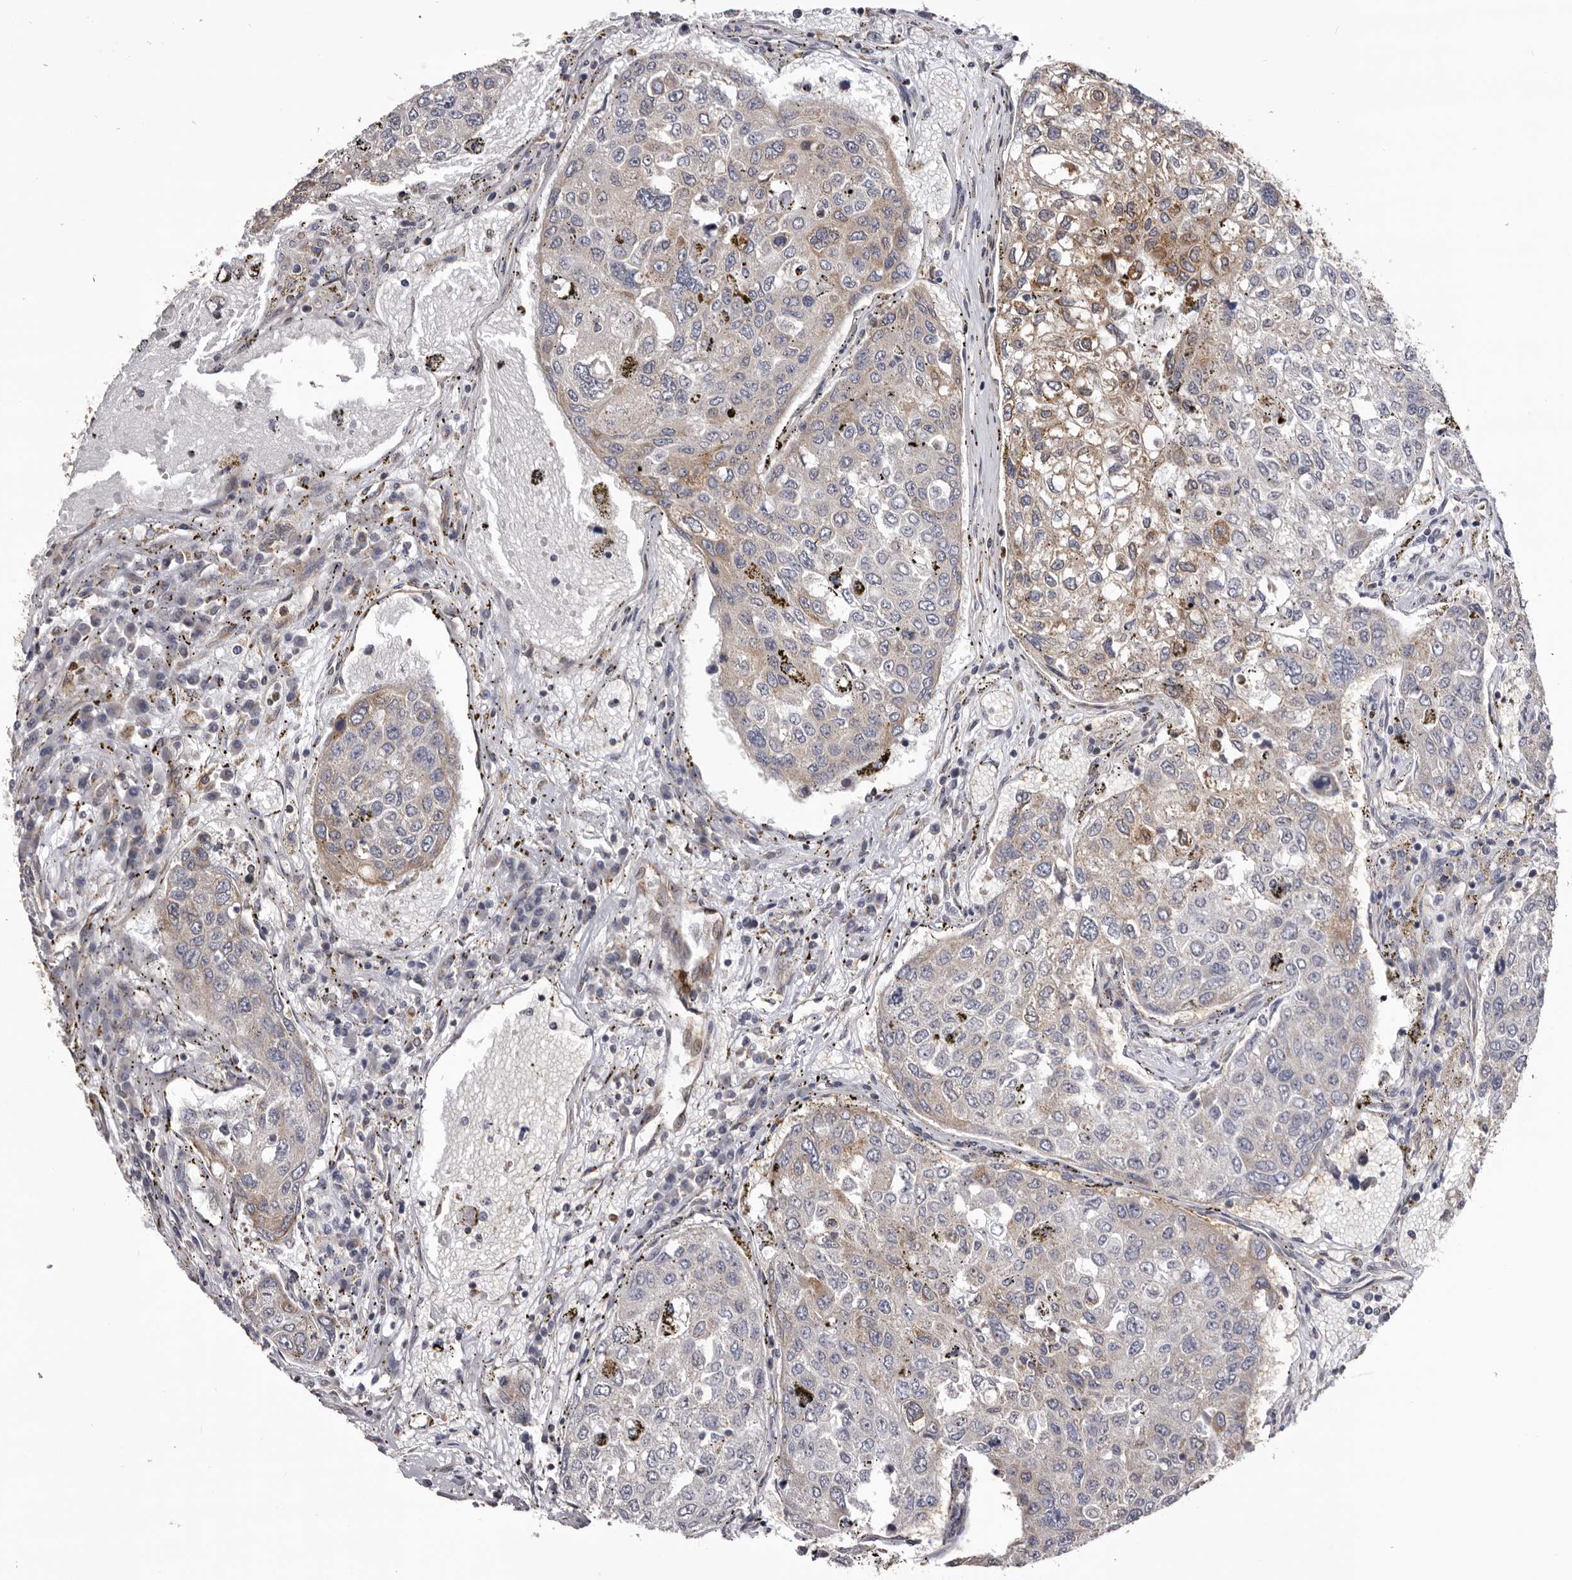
{"staining": {"intensity": "moderate", "quantity": "25%-75%", "location": "cytoplasmic/membranous"}, "tissue": "urothelial cancer", "cell_type": "Tumor cells", "image_type": "cancer", "snomed": [{"axis": "morphology", "description": "Urothelial carcinoma, High grade"}, {"axis": "topography", "description": "Lymph node"}, {"axis": "topography", "description": "Urinary bladder"}], "caption": "About 25%-75% of tumor cells in urothelial cancer reveal moderate cytoplasmic/membranous protein positivity as visualized by brown immunohistochemical staining.", "gene": "C4orf3", "patient": {"sex": "male", "age": 51}}